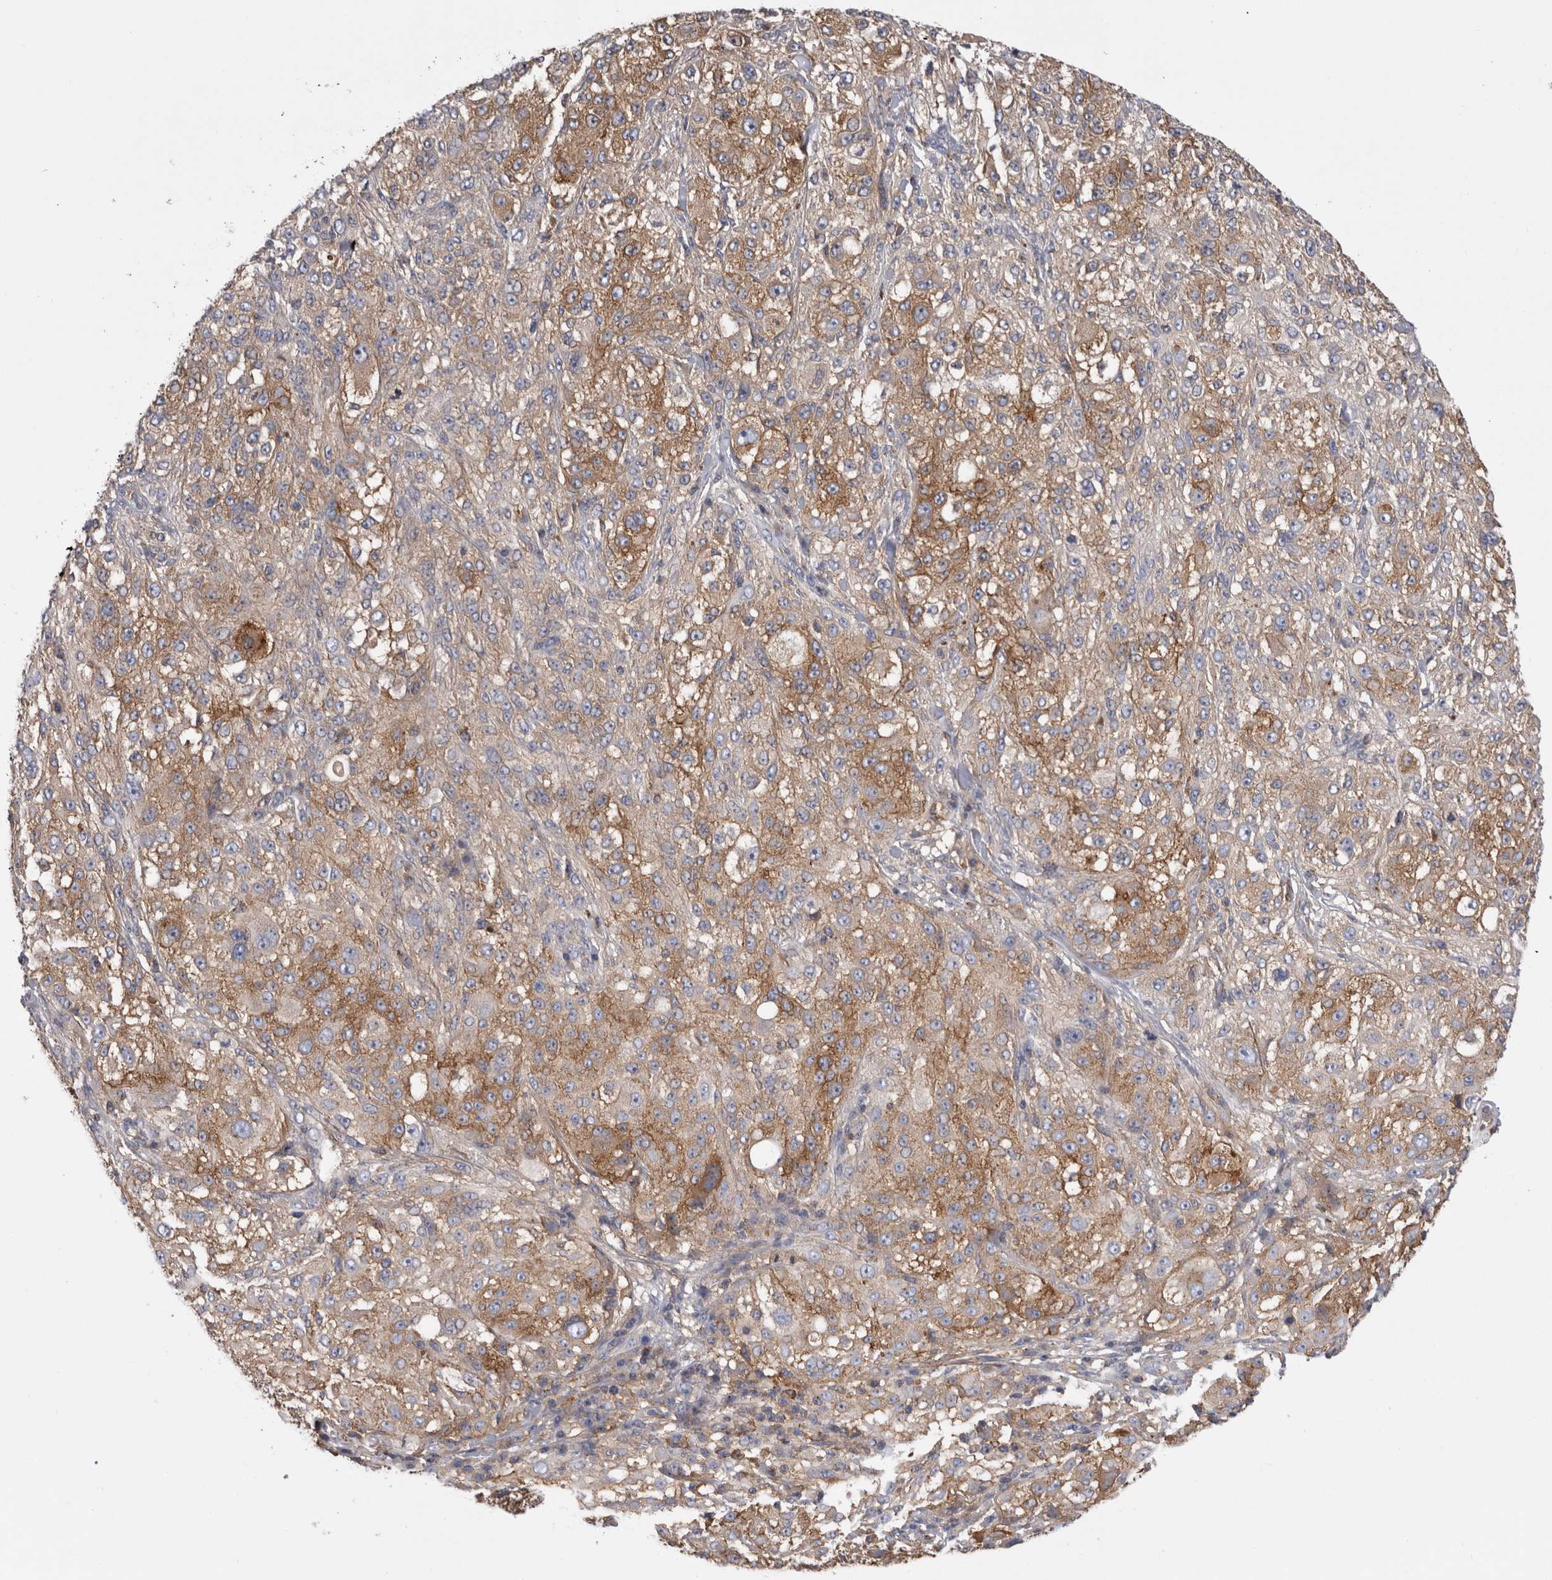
{"staining": {"intensity": "moderate", "quantity": ">75%", "location": "cytoplasmic/membranous"}, "tissue": "melanoma", "cell_type": "Tumor cells", "image_type": "cancer", "snomed": [{"axis": "morphology", "description": "Necrosis, NOS"}, {"axis": "morphology", "description": "Malignant melanoma, NOS"}, {"axis": "topography", "description": "Skin"}], "caption": "The micrograph exhibits immunohistochemical staining of melanoma. There is moderate cytoplasmic/membranous positivity is seen in about >75% of tumor cells.", "gene": "RAB11FIP1", "patient": {"sex": "female", "age": 87}}